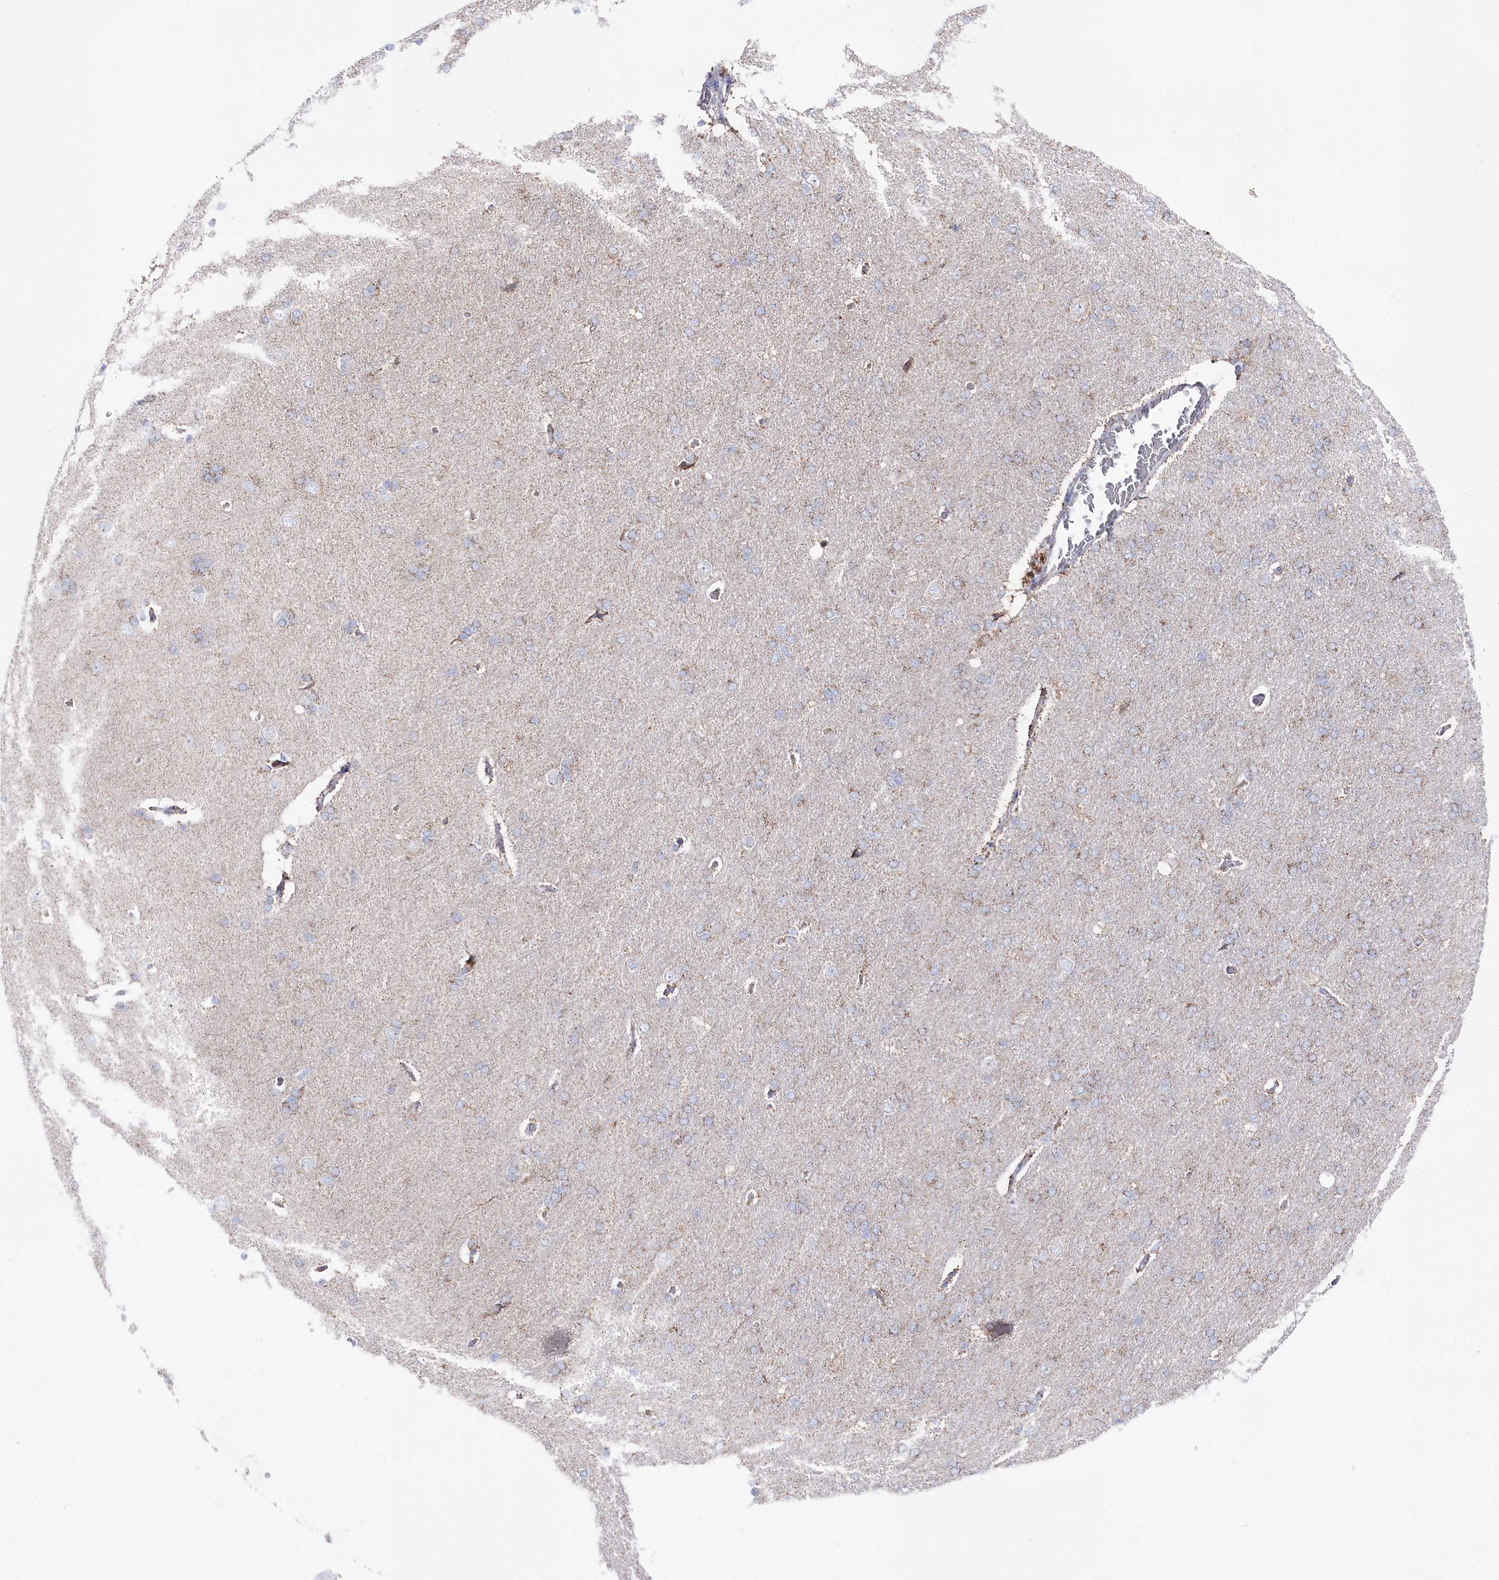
{"staining": {"intensity": "negative", "quantity": "none", "location": "none"}, "tissue": "cerebral cortex", "cell_type": "Endothelial cells", "image_type": "normal", "snomed": [{"axis": "morphology", "description": "Normal tissue, NOS"}, {"axis": "topography", "description": "Cerebral cortex"}], "caption": "High power microscopy histopathology image of an IHC photomicrograph of normal cerebral cortex, revealing no significant expression in endothelial cells.", "gene": "GLS2", "patient": {"sex": "male", "age": 62}}